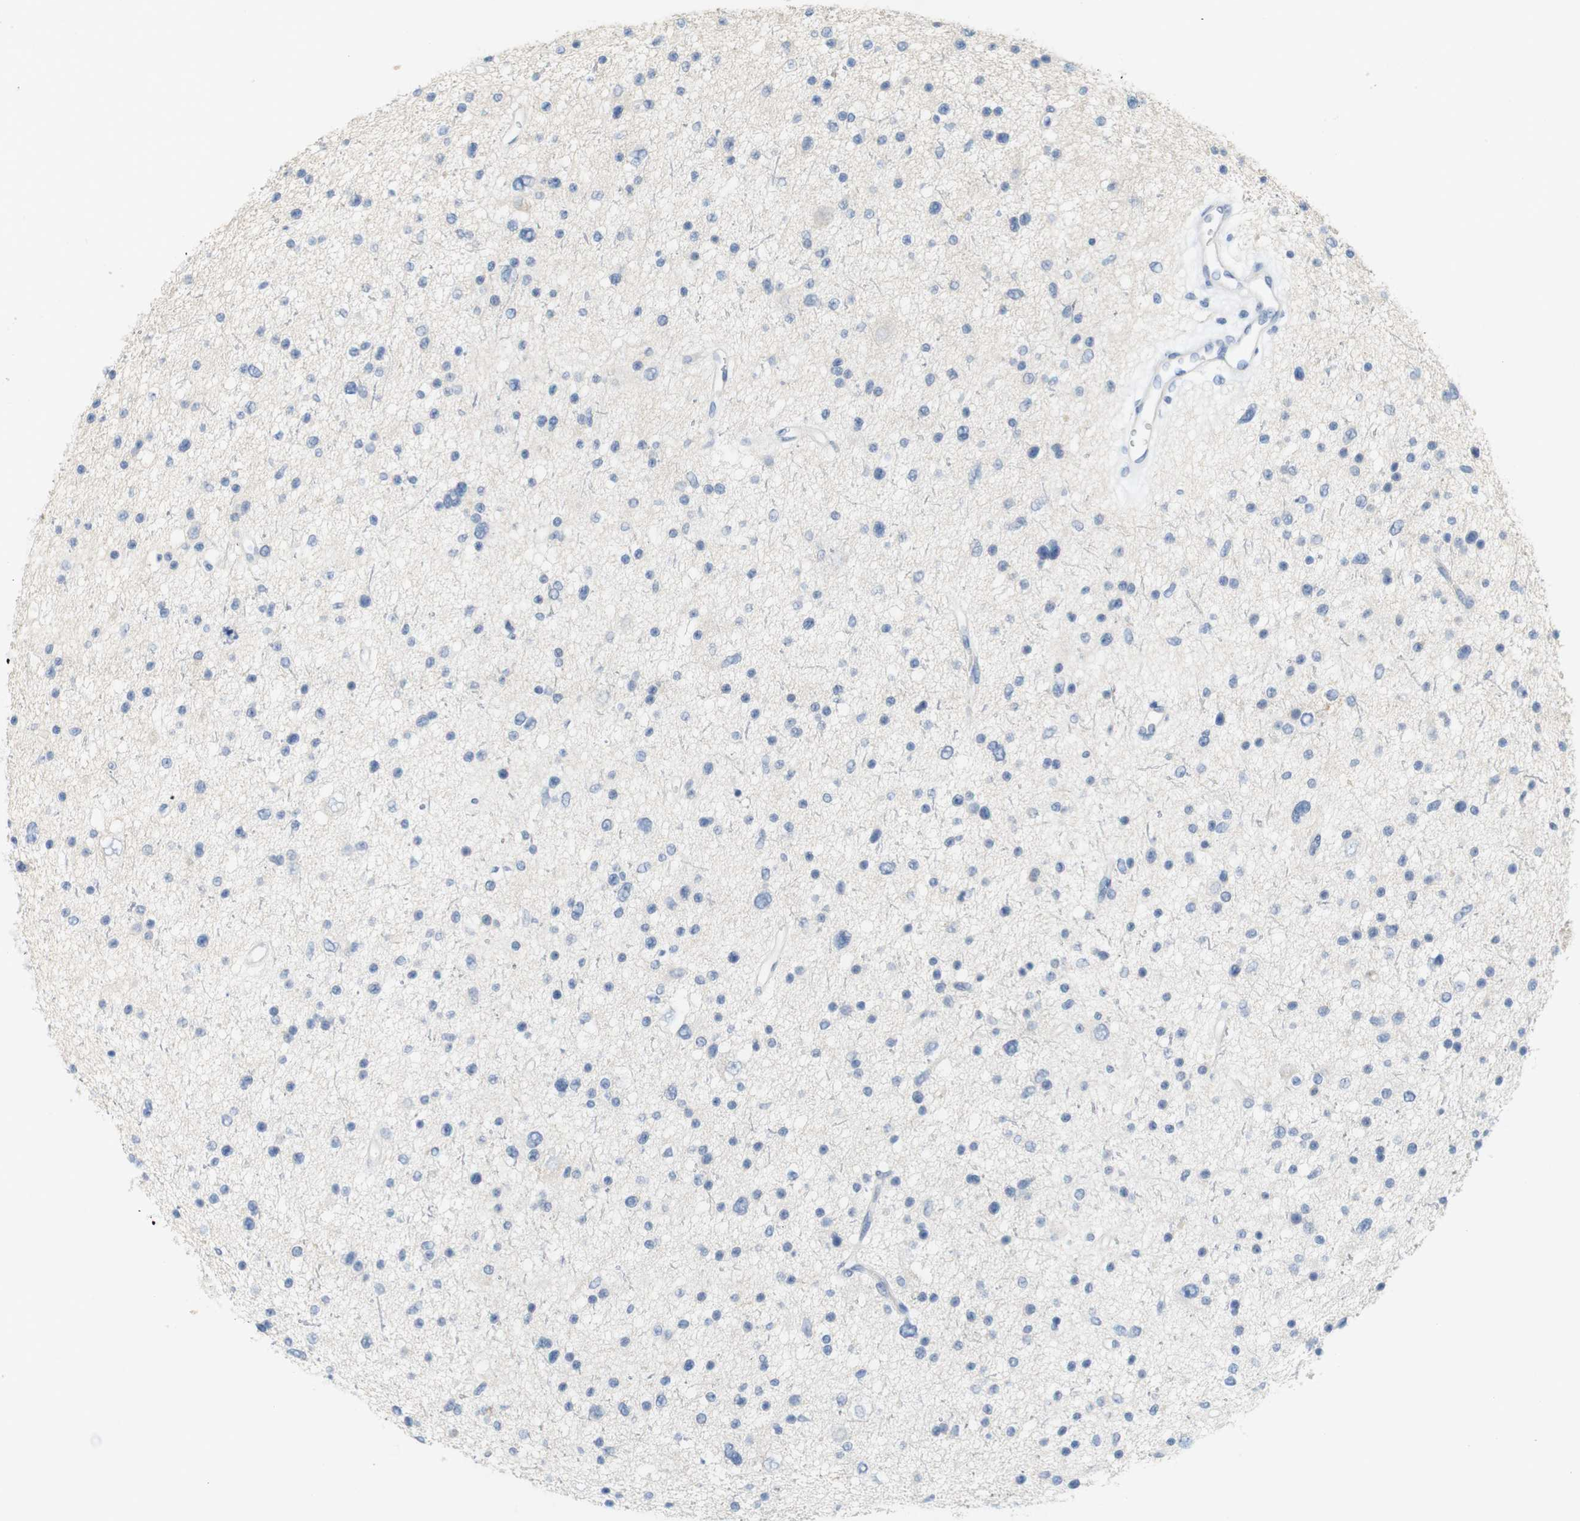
{"staining": {"intensity": "negative", "quantity": "none", "location": "none"}, "tissue": "glioma", "cell_type": "Tumor cells", "image_type": "cancer", "snomed": [{"axis": "morphology", "description": "Glioma, malignant, Low grade"}, {"axis": "topography", "description": "Brain"}], "caption": "Histopathology image shows no significant protein expression in tumor cells of low-grade glioma (malignant). The staining is performed using DAB (3,3'-diaminobenzidine) brown chromogen with nuclei counter-stained in using hematoxylin.", "gene": "RGS9", "patient": {"sex": "female", "age": 37}}